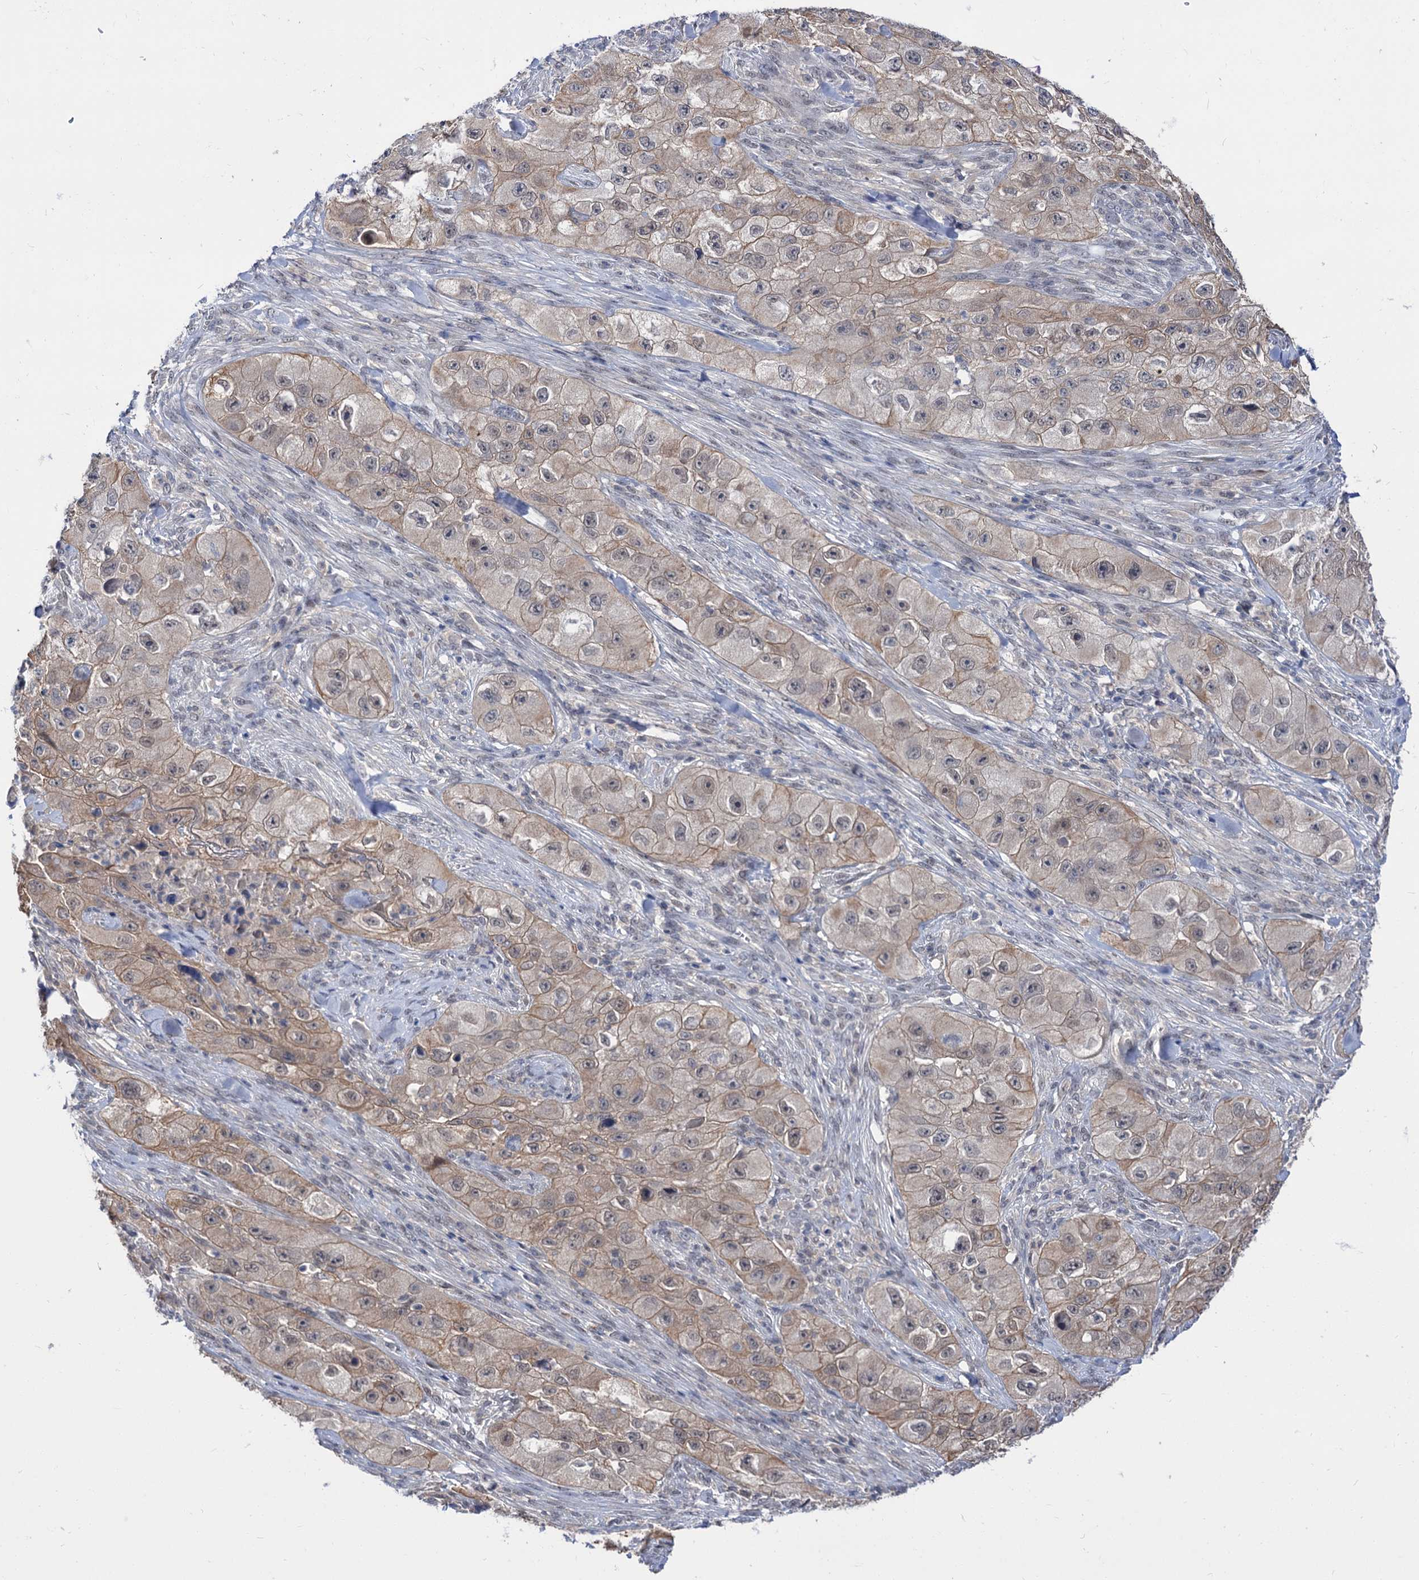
{"staining": {"intensity": "weak", "quantity": ">75%", "location": "cytoplasmic/membranous"}, "tissue": "skin cancer", "cell_type": "Tumor cells", "image_type": "cancer", "snomed": [{"axis": "morphology", "description": "Squamous cell carcinoma, NOS"}, {"axis": "topography", "description": "Skin"}, {"axis": "topography", "description": "Subcutis"}], "caption": "Skin cancer (squamous cell carcinoma) stained with DAB (3,3'-diaminobenzidine) immunohistochemistry shows low levels of weak cytoplasmic/membranous expression in about >75% of tumor cells. The protein of interest is stained brown, and the nuclei are stained in blue (DAB (3,3'-diaminobenzidine) IHC with brightfield microscopy, high magnification).", "gene": "NEK10", "patient": {"sex": "male", "age": 73}}